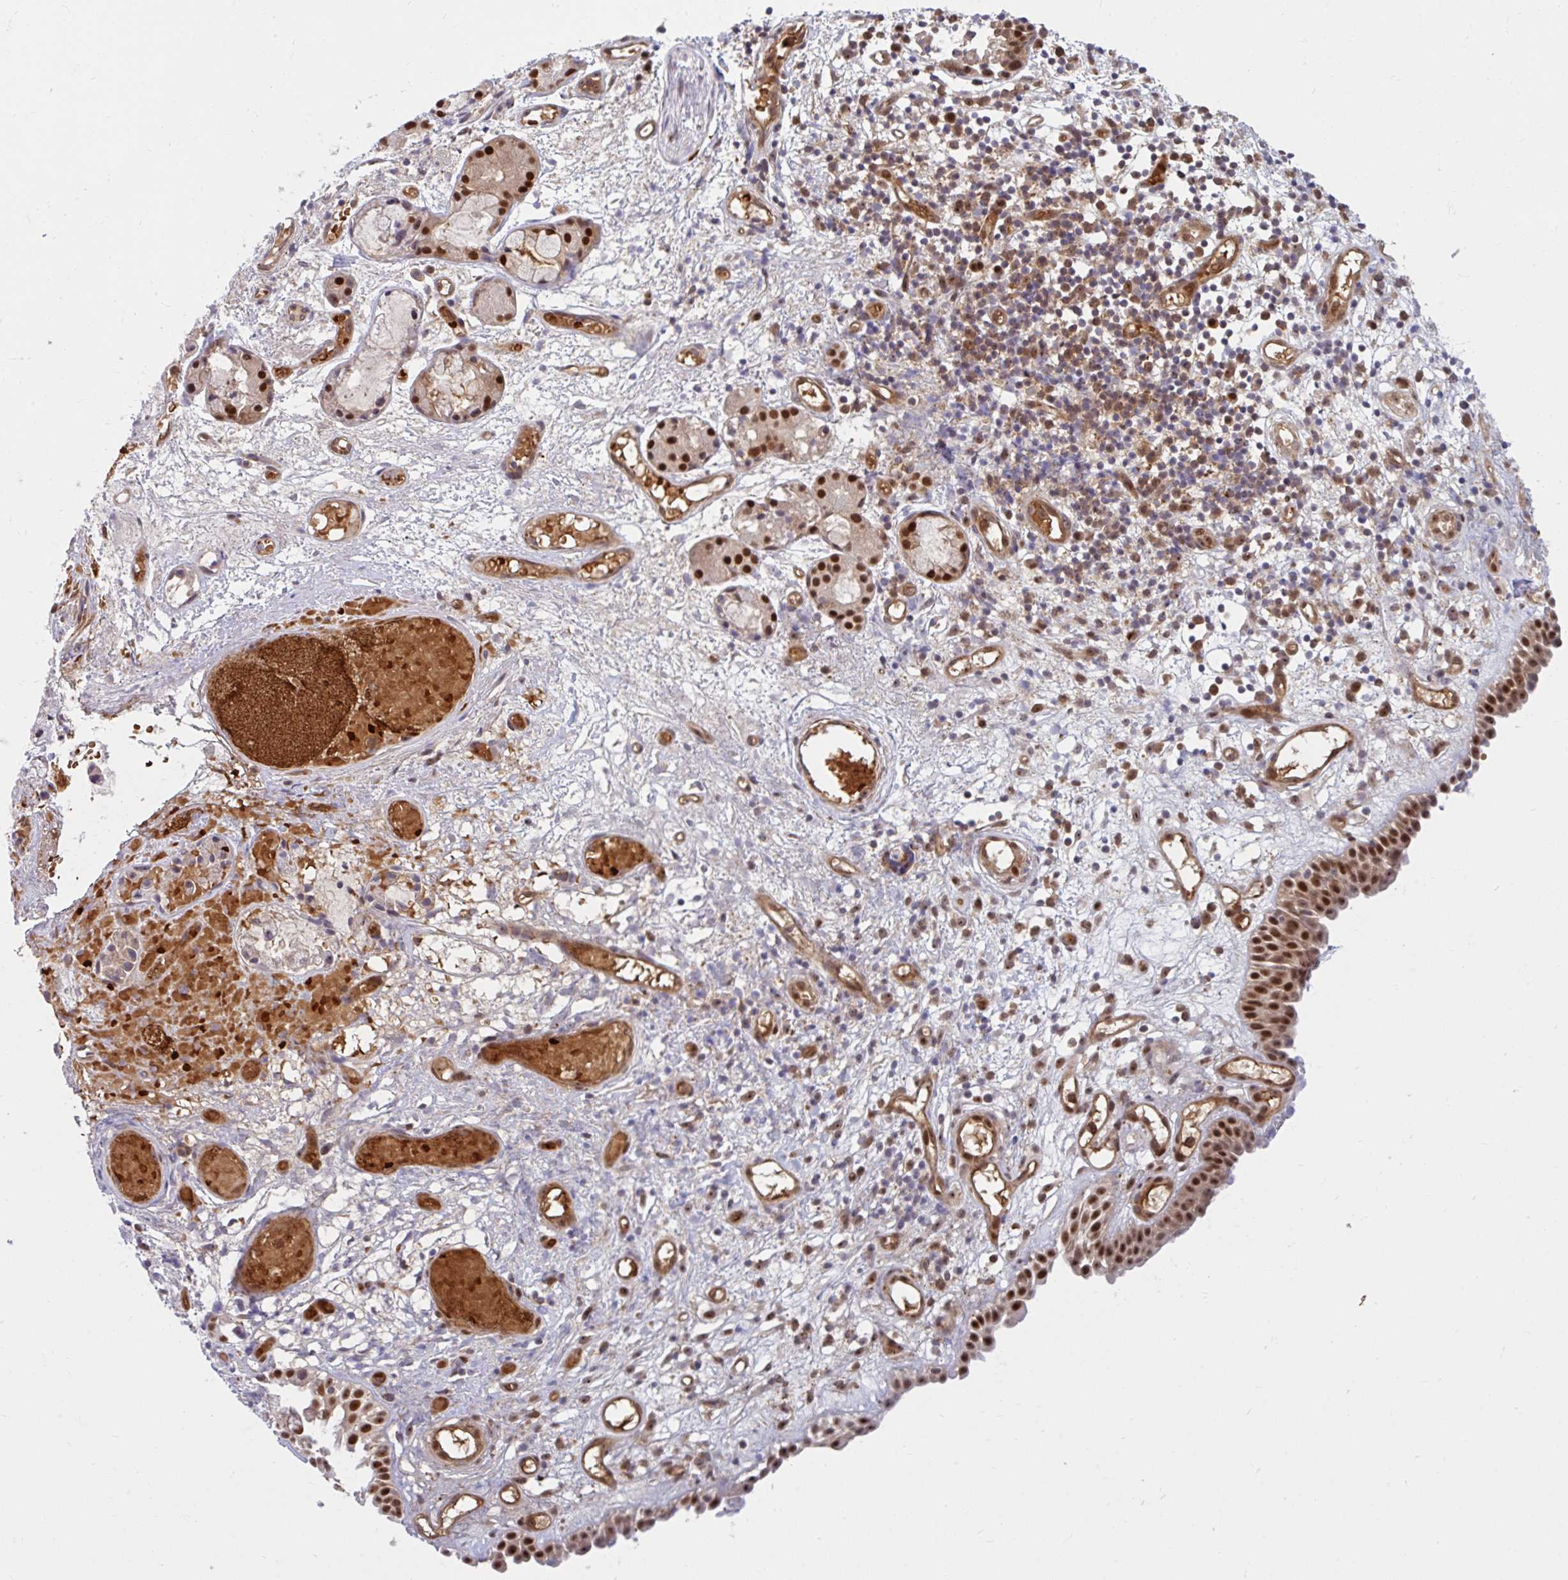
{"staining": {"intensity": "strong", "quantity": ">75%", "location": "nuclear"}, "tissue": "nasopharynx", "cell_type": "Respiratory epithelial cells", "image_type": "normal", "snomed": [{"axis": "morphology", "description": "Normal tissue, NOS"}, {"axis": "morphology", "description": "Inflammation, NOS"}, {"axis": "topography", "description": "Nasopharynx"}], "caption": "Protein staining by immunohistochemistry (IHC) reveals strong nuclear staining in about >75% of respiratory epithelial cells in benign nasopharynx.", "gene": "HMBS", "patient": {"sex": "male", "age": 54}}